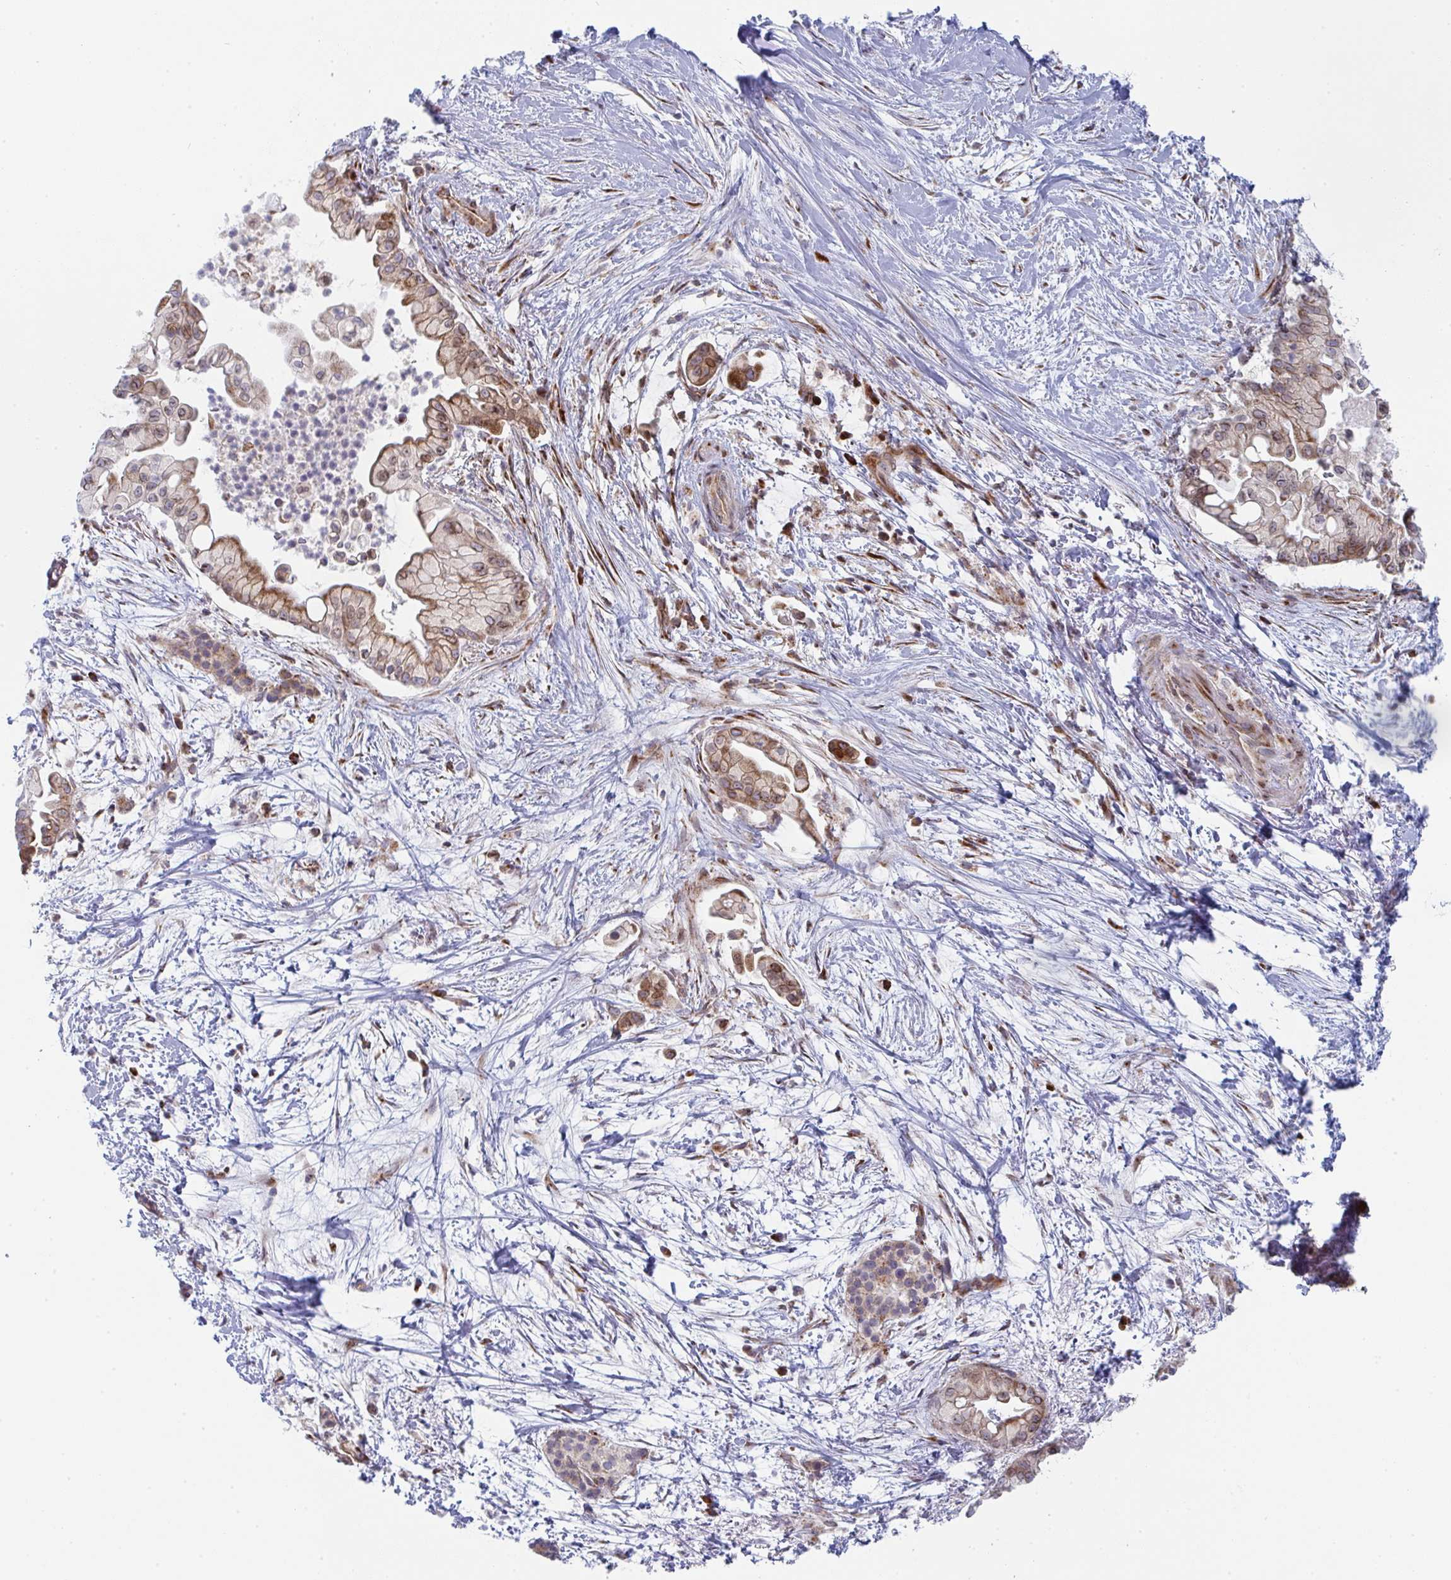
{"staining": {"intensity": "moderate", "quantity": ">75%", "location": "cytoplasmic/membranous,nuclear"}, "tissue": "pancreatic cancer", "cell_type": "Tumor cells", "image_type": "cancer", "snomed": [{"axis": "morphology", "description": "Adenocarcinoma, NOS"}, {"axis": "topography", "description": "Pancreas"}], "caption": "There is medium levels of moderate cytoplasmic/membranous and nuclear positivity in tumor cells of pancreatic cancer, as demonstrated by immunohistochemical staining (brown color).", "gene": "PRKCH", "patient": {"sex": "female", "age": 69}}